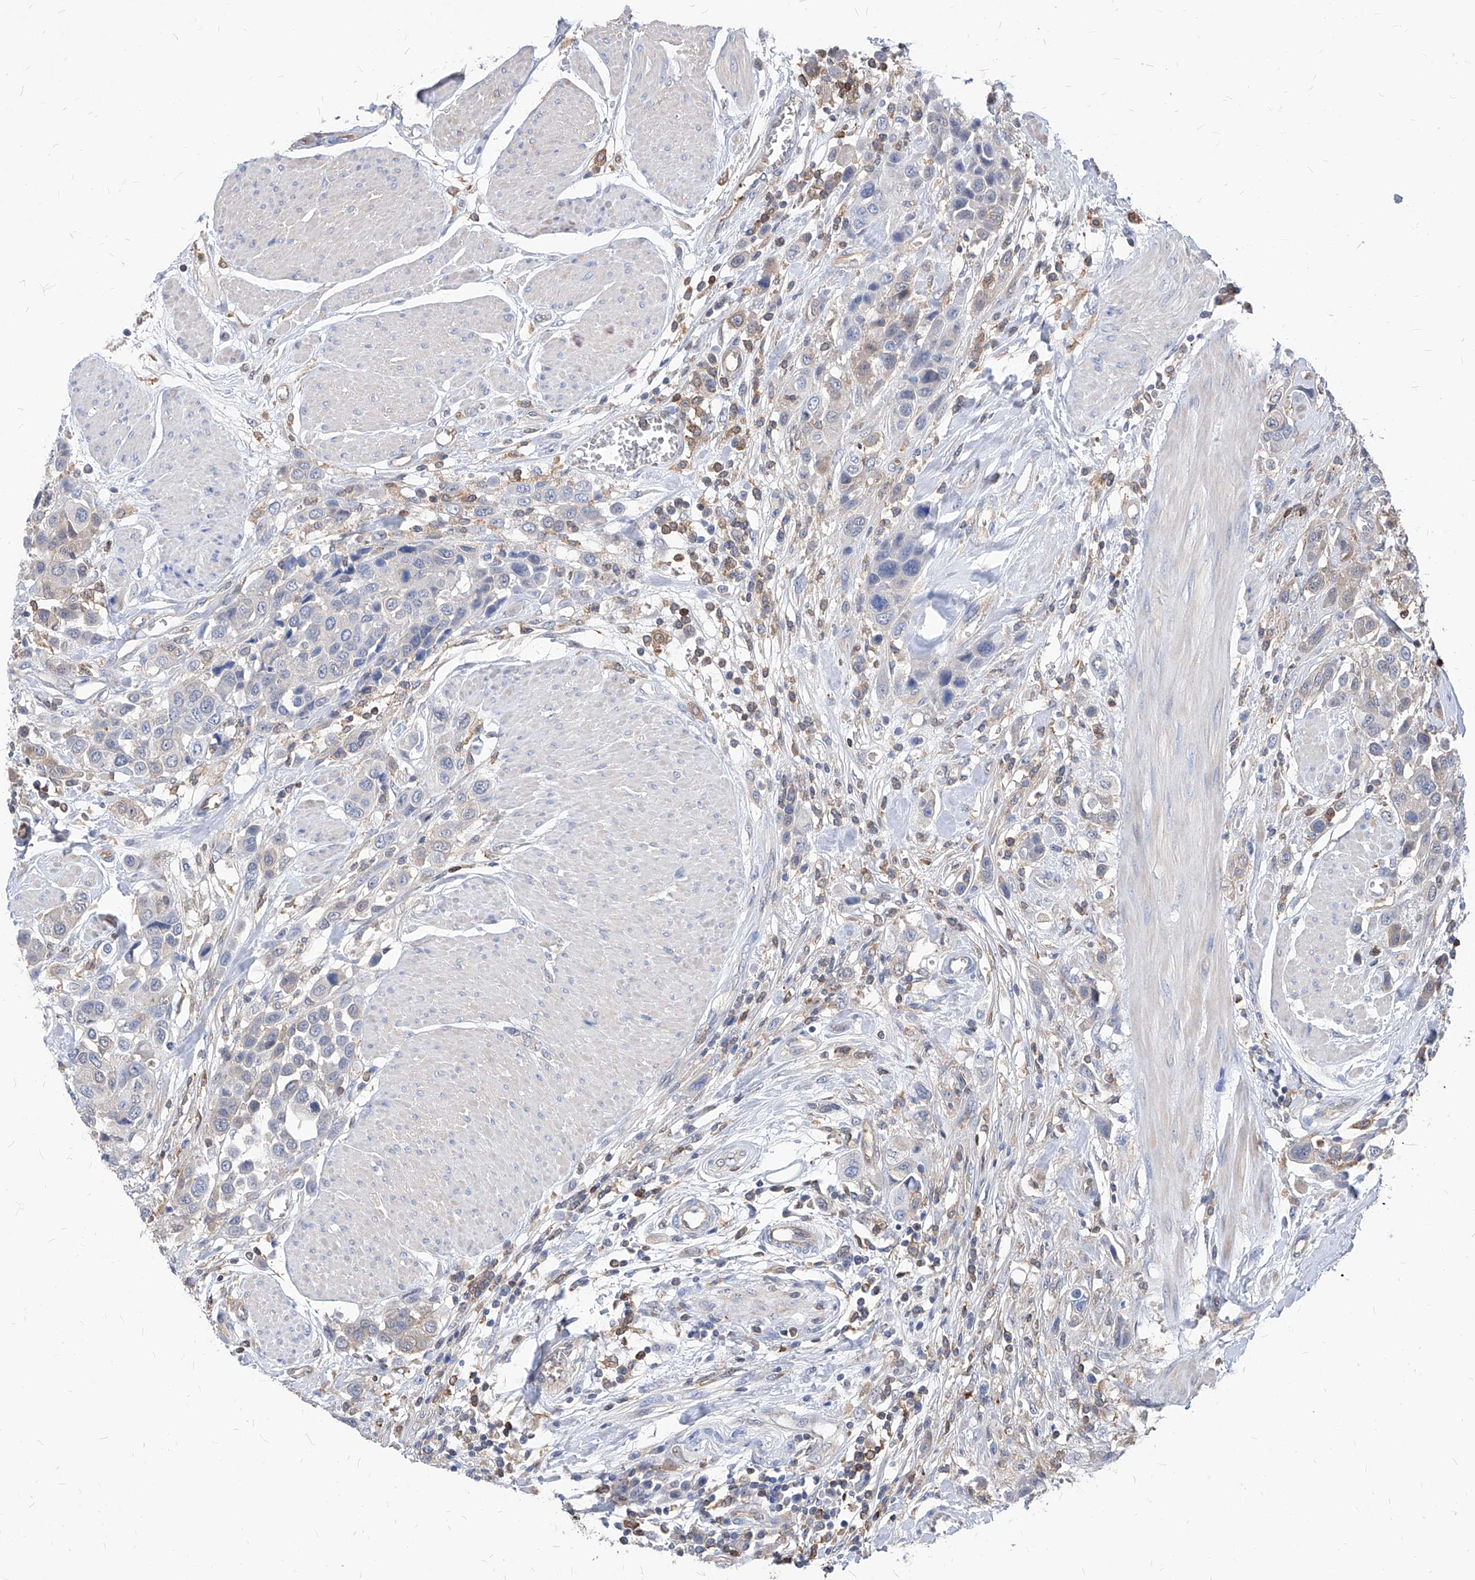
{"staining": {"intensity": "weak", "quantity": "<25%", "location": "cytoplasmic/membranous"}, "tissue": "urothelial cancer", "cell_type": "Tumor cells", "image_type": "cancer", "snomed": [{"axis": "morphology", "description": "Urothelial carcinoma, High grade"}, {"axis": "topography", "description": "Urinary bladder"}], "caption": "High power microscopy histopathology image of an immunohistochemistry (IHC) image of urothelial cancer, revealing no significant staining in tumor cells.", "gene": "ABRACL", "patient": {"sex": "male", "age": 50}}